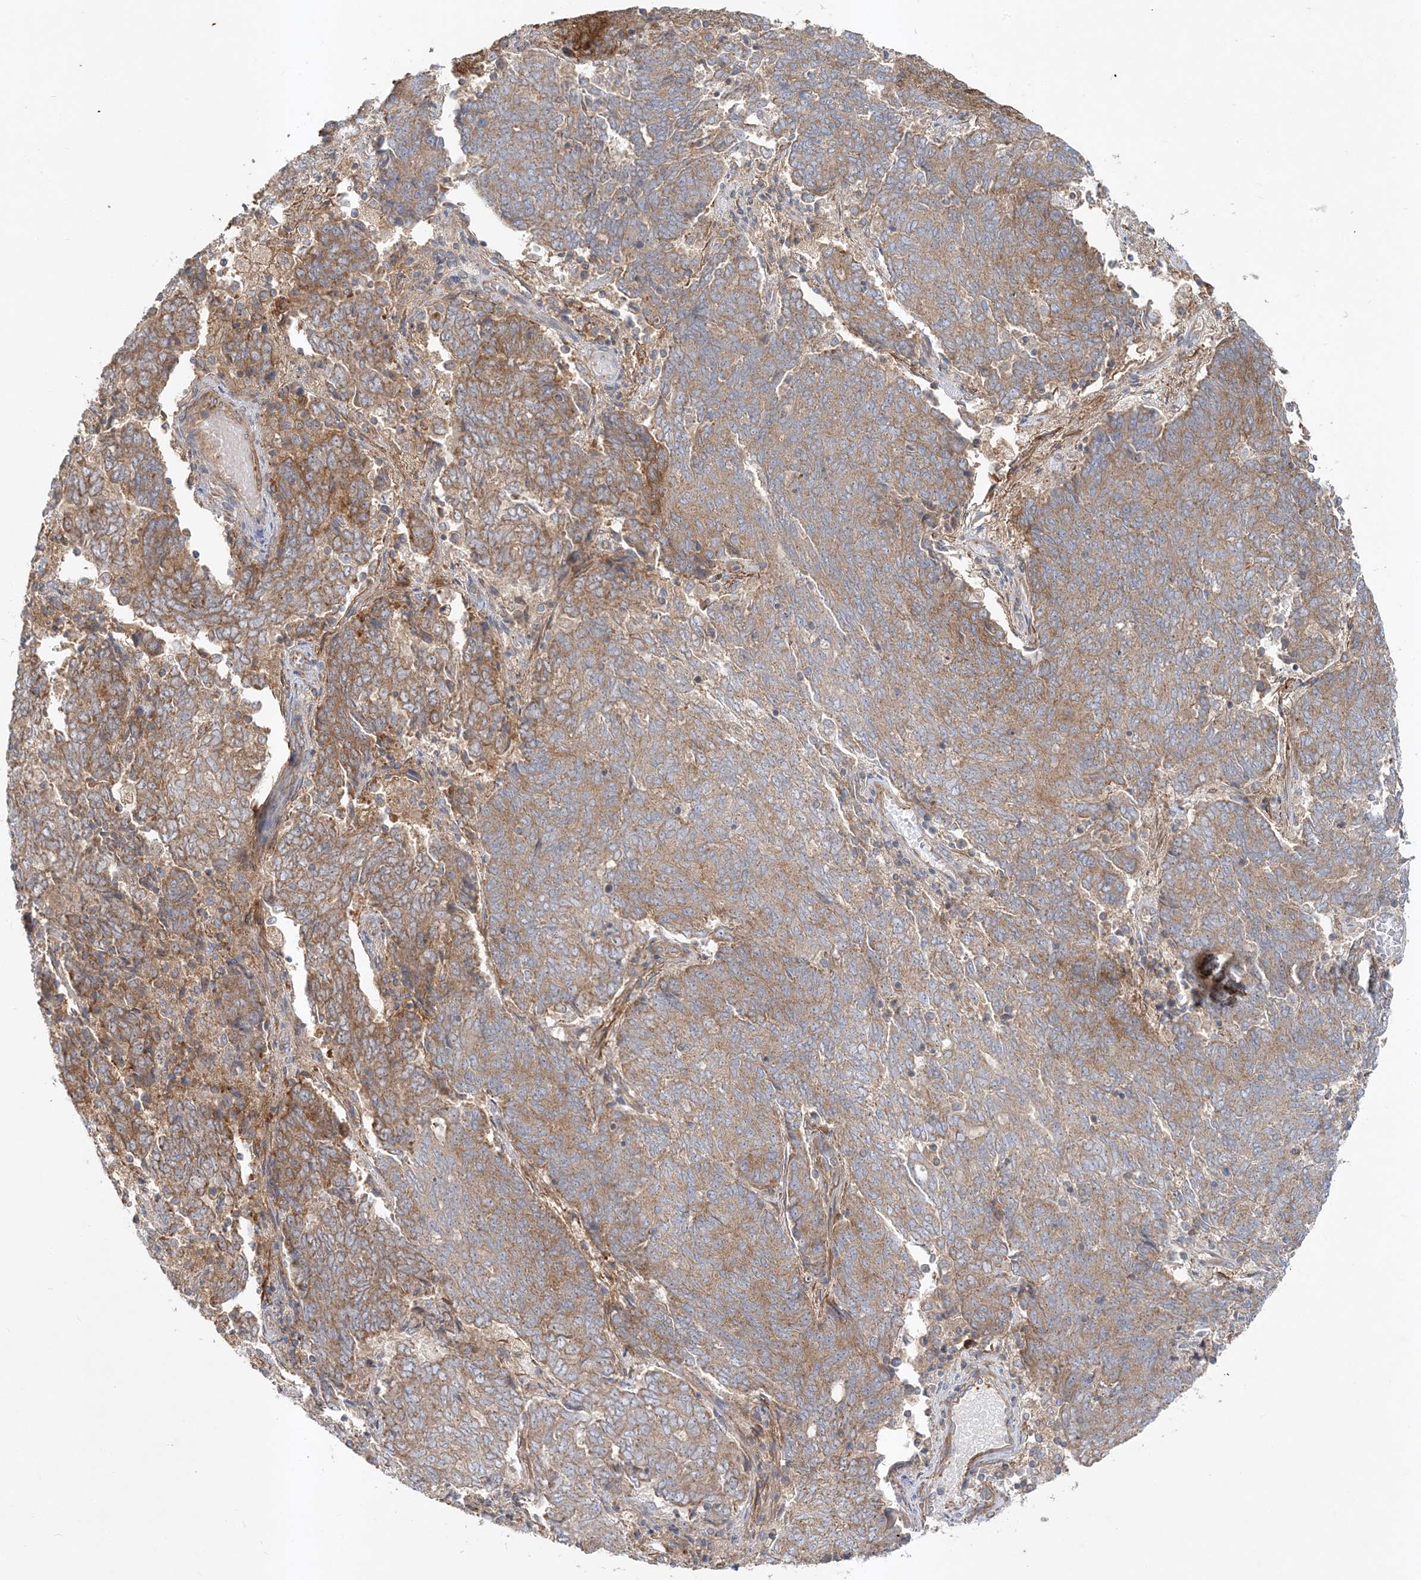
{"staining": {"intensity": "strong", "quantity": "25%-75%", "location": "cytoplasmic/membranous"}, "tissue": "endometrial cancer", "cell_type": "Tumor cells", "image_type": "cancer", "snomed": [{"axis": "morphology", "description": "Adenocarcinoma, NOS"}, {"axis": "topography", "description": "Endometrium"}], "caption": "DAB (3,3'-diaminobenzidine) immunohistochemical staining of adenocarcinoma (endometrial) reveals strong cytoplasmic/membranous protein staining in about 25%-75% of tumor cells. (DAB IHC, brown staining for protein, blue staining for nuclei).", "gene": "LEXM", "patient": {"sex": "female", "age": 80}}